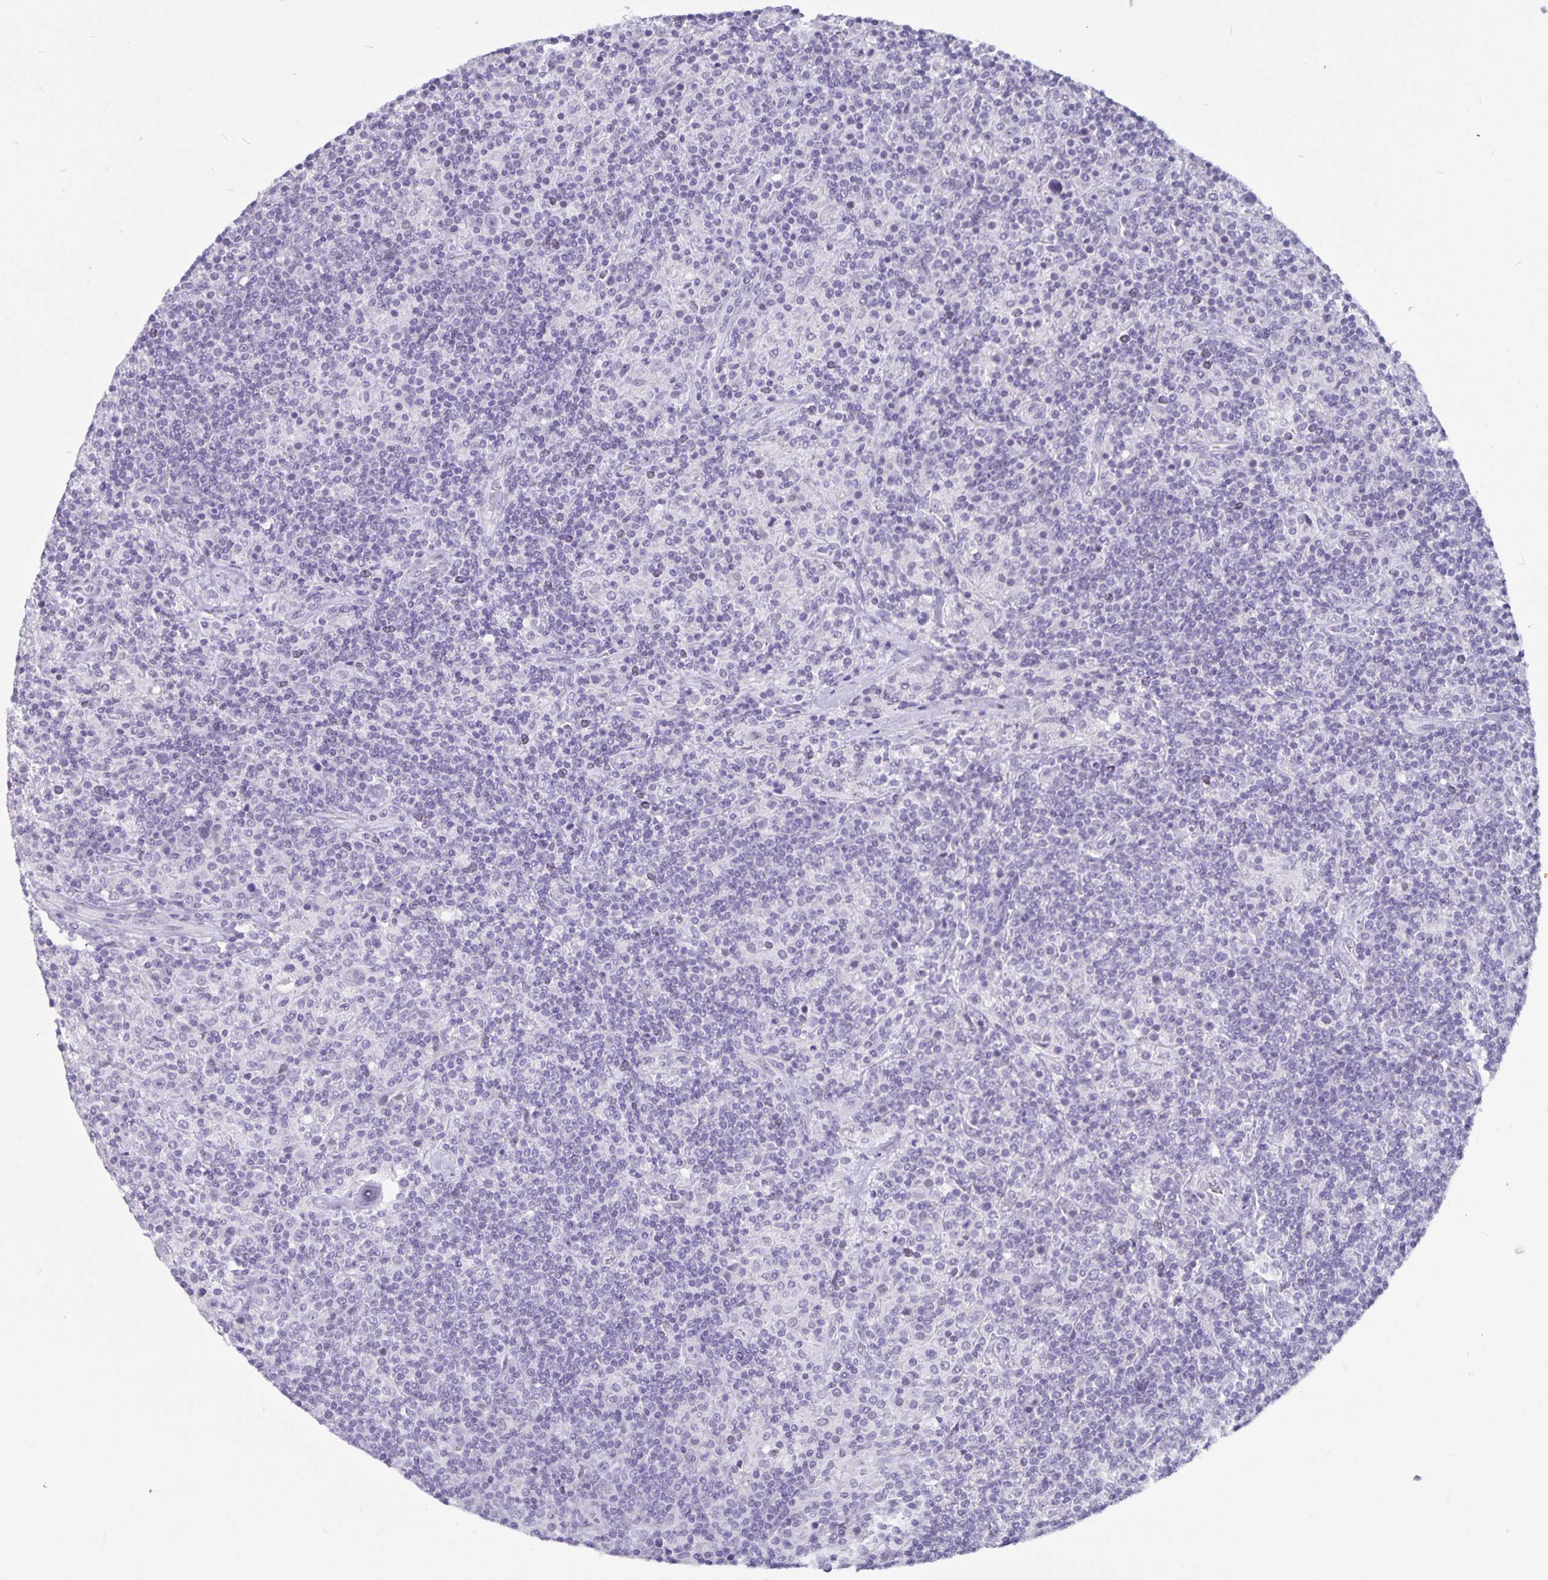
{"staining": {"intensity": "negative", "quantity": "none", "location": "none"}, "tissue": "lymphoma", "cell_type": "Tumor cells", "image_type": "cancer", "snomed": [{"axis": "morphology", "description": "Hodgkin's disease, NOS"}, {"axis": "topography", "description": "Lymph node"}], "caption": "The photomicrograph shows no significant positivity in tumor cells of Hodgkin's disease. (DAB (3,3'-diaminobenzidine) IHC visualized using brightfield microscopy, high magnification).", "gene": "OLIG2", "patient": {"sex": "male", "age": 70}}